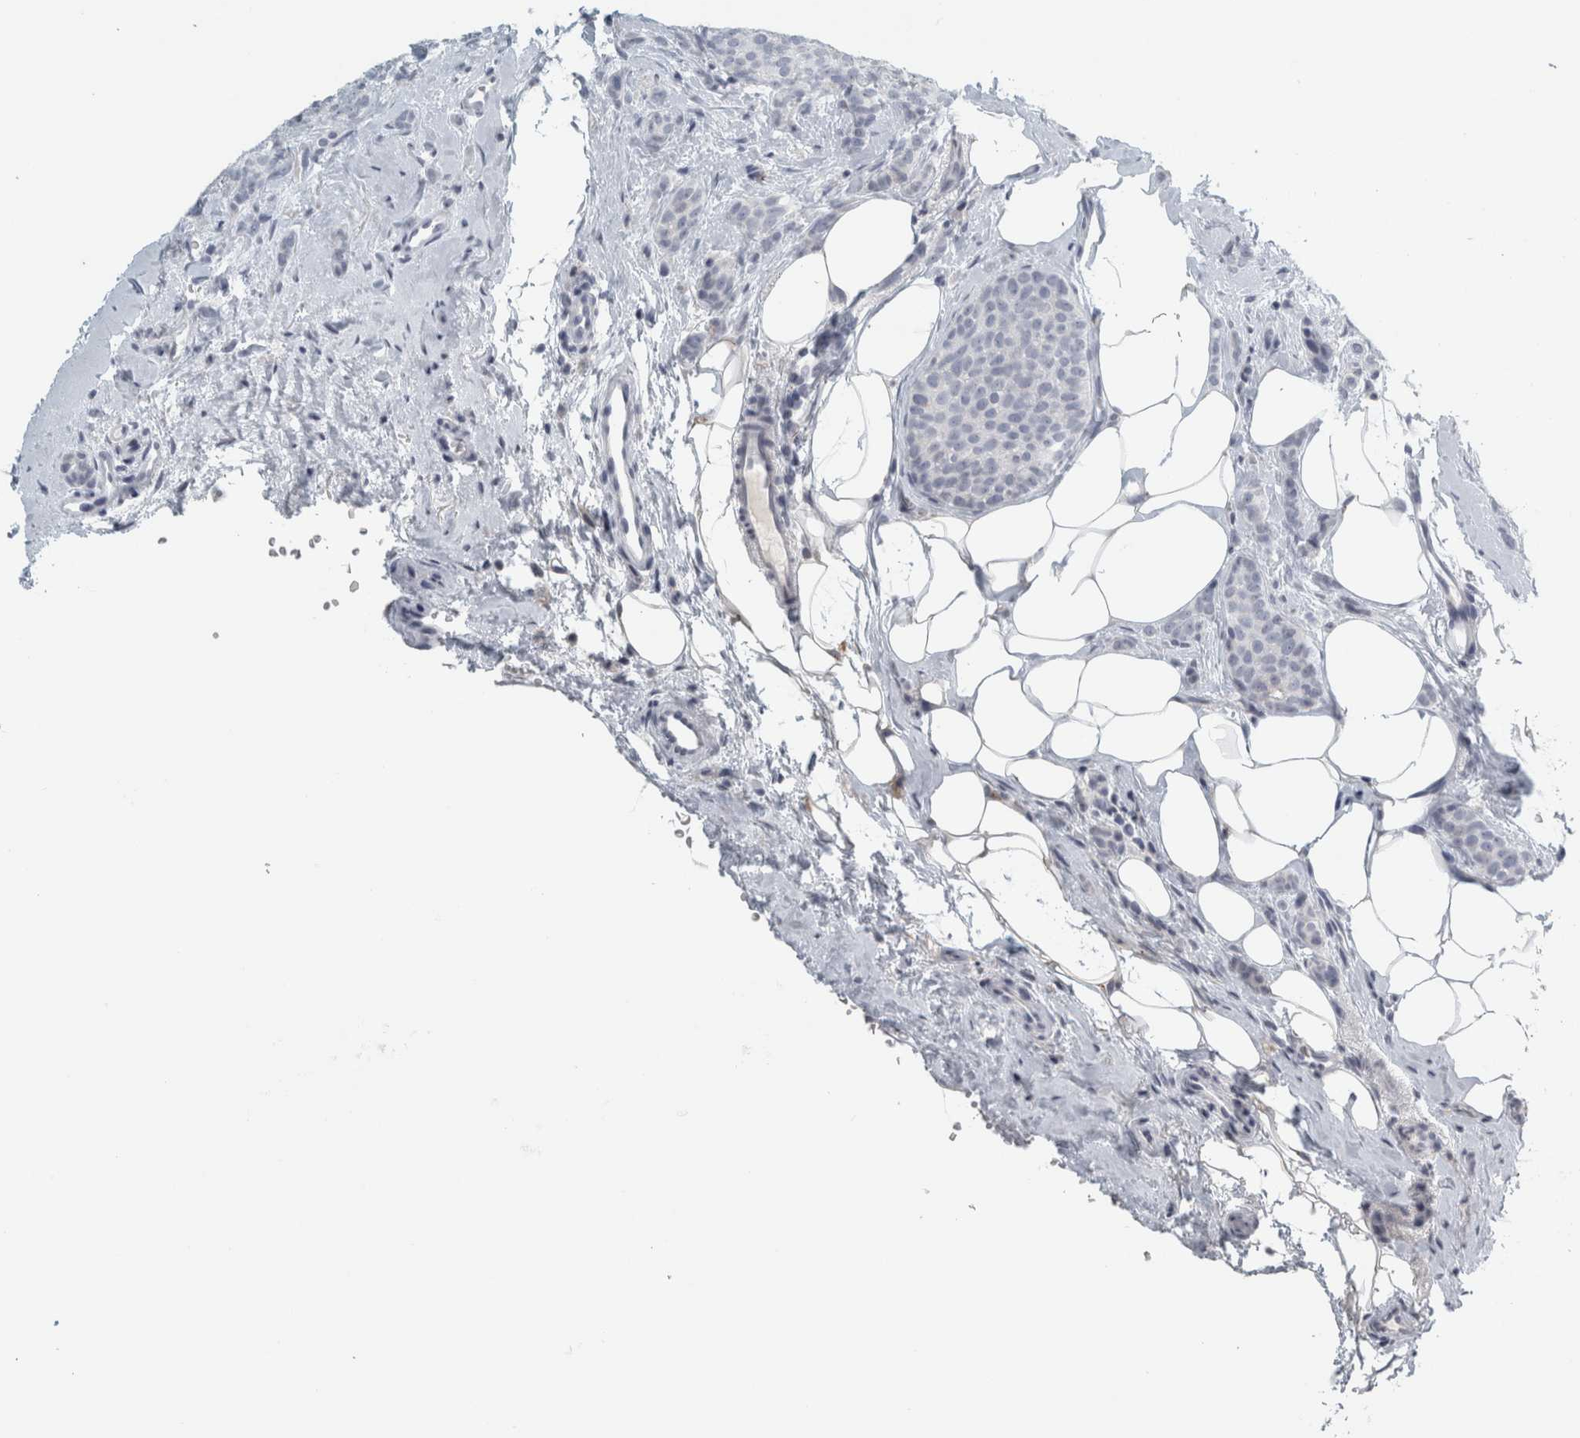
{"staining": {"intensity": "negative", "quantity": "none", "location": "none"}, "tissue": "breast cancer", "cell_type": "Tumor cells", "image_type": "cancer", "snomed": [{"axis": "morphology", "description": "Lobular carcinoma"}, {"axis": "topography", "description": "Skin"}, {"axis": "topography", "description": "Breast"}], "caption": "High magnification brightfield microscopy of breast cancer stained with DAB (brown) and counterstained with hematoxylin (blue): tumor cells show no significant expression.", "gene": "CPE", "patient": {"sex": "female", "age": 46}}